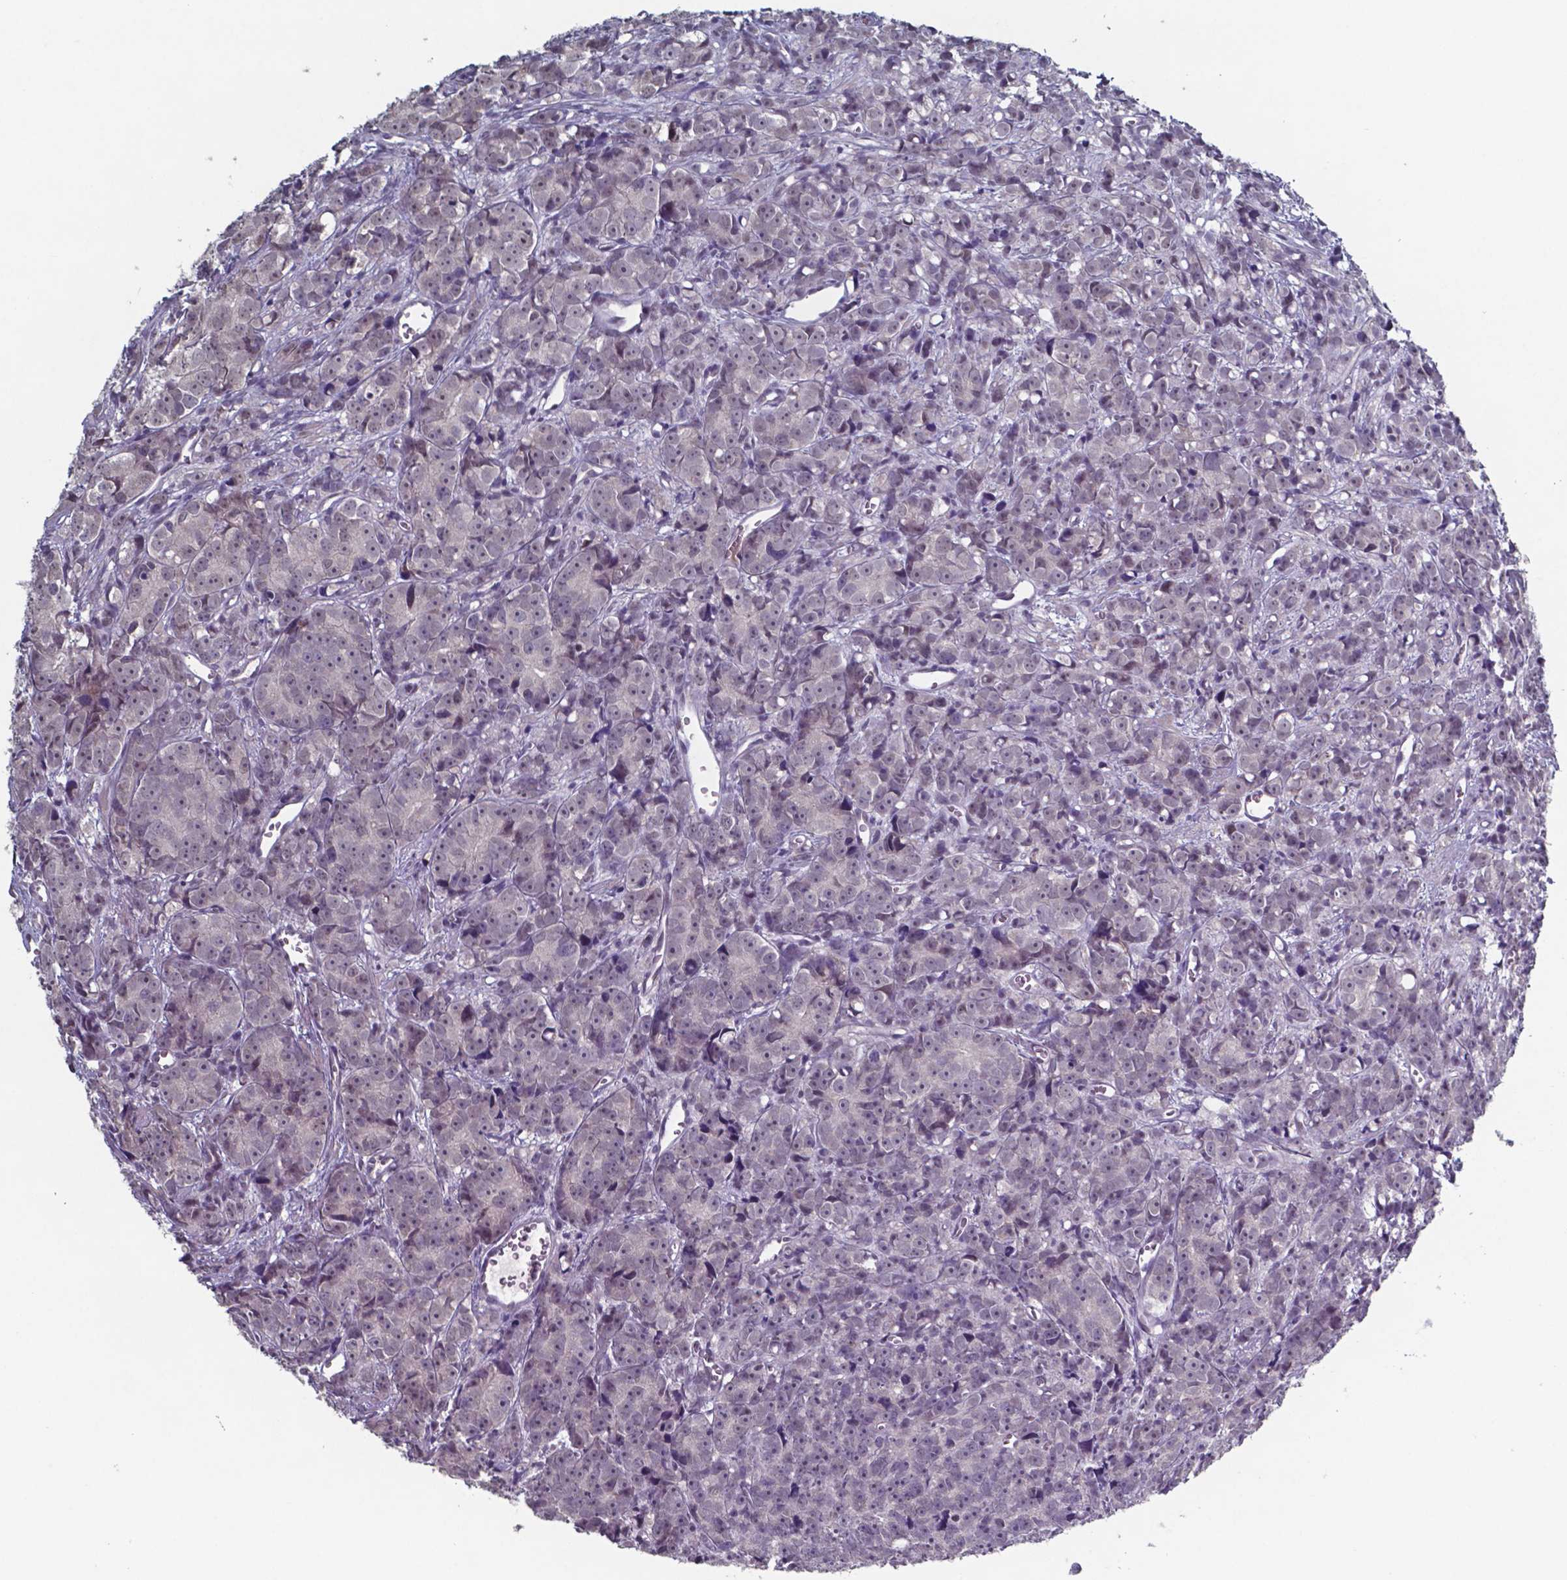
{"staining": {"intensity": "negative", "quantity": "none", "location": "none"}, "tissue": "prostate cancer", "cell_type": "Tumor cells", "image_type": "cancer", "snomed": [{"axis": "morphology", "description": "Adenocarcinoma, High grade"}, {"axis": "topography", "description": "Prostate"}], "caption": "Immunohistochemical staining of human prostate cancer (high-grade adenocarcinoma) displays no significant expression in tumor cells.", "gene": "TDP2", "patient": {"sex": "male", "age": 77}}